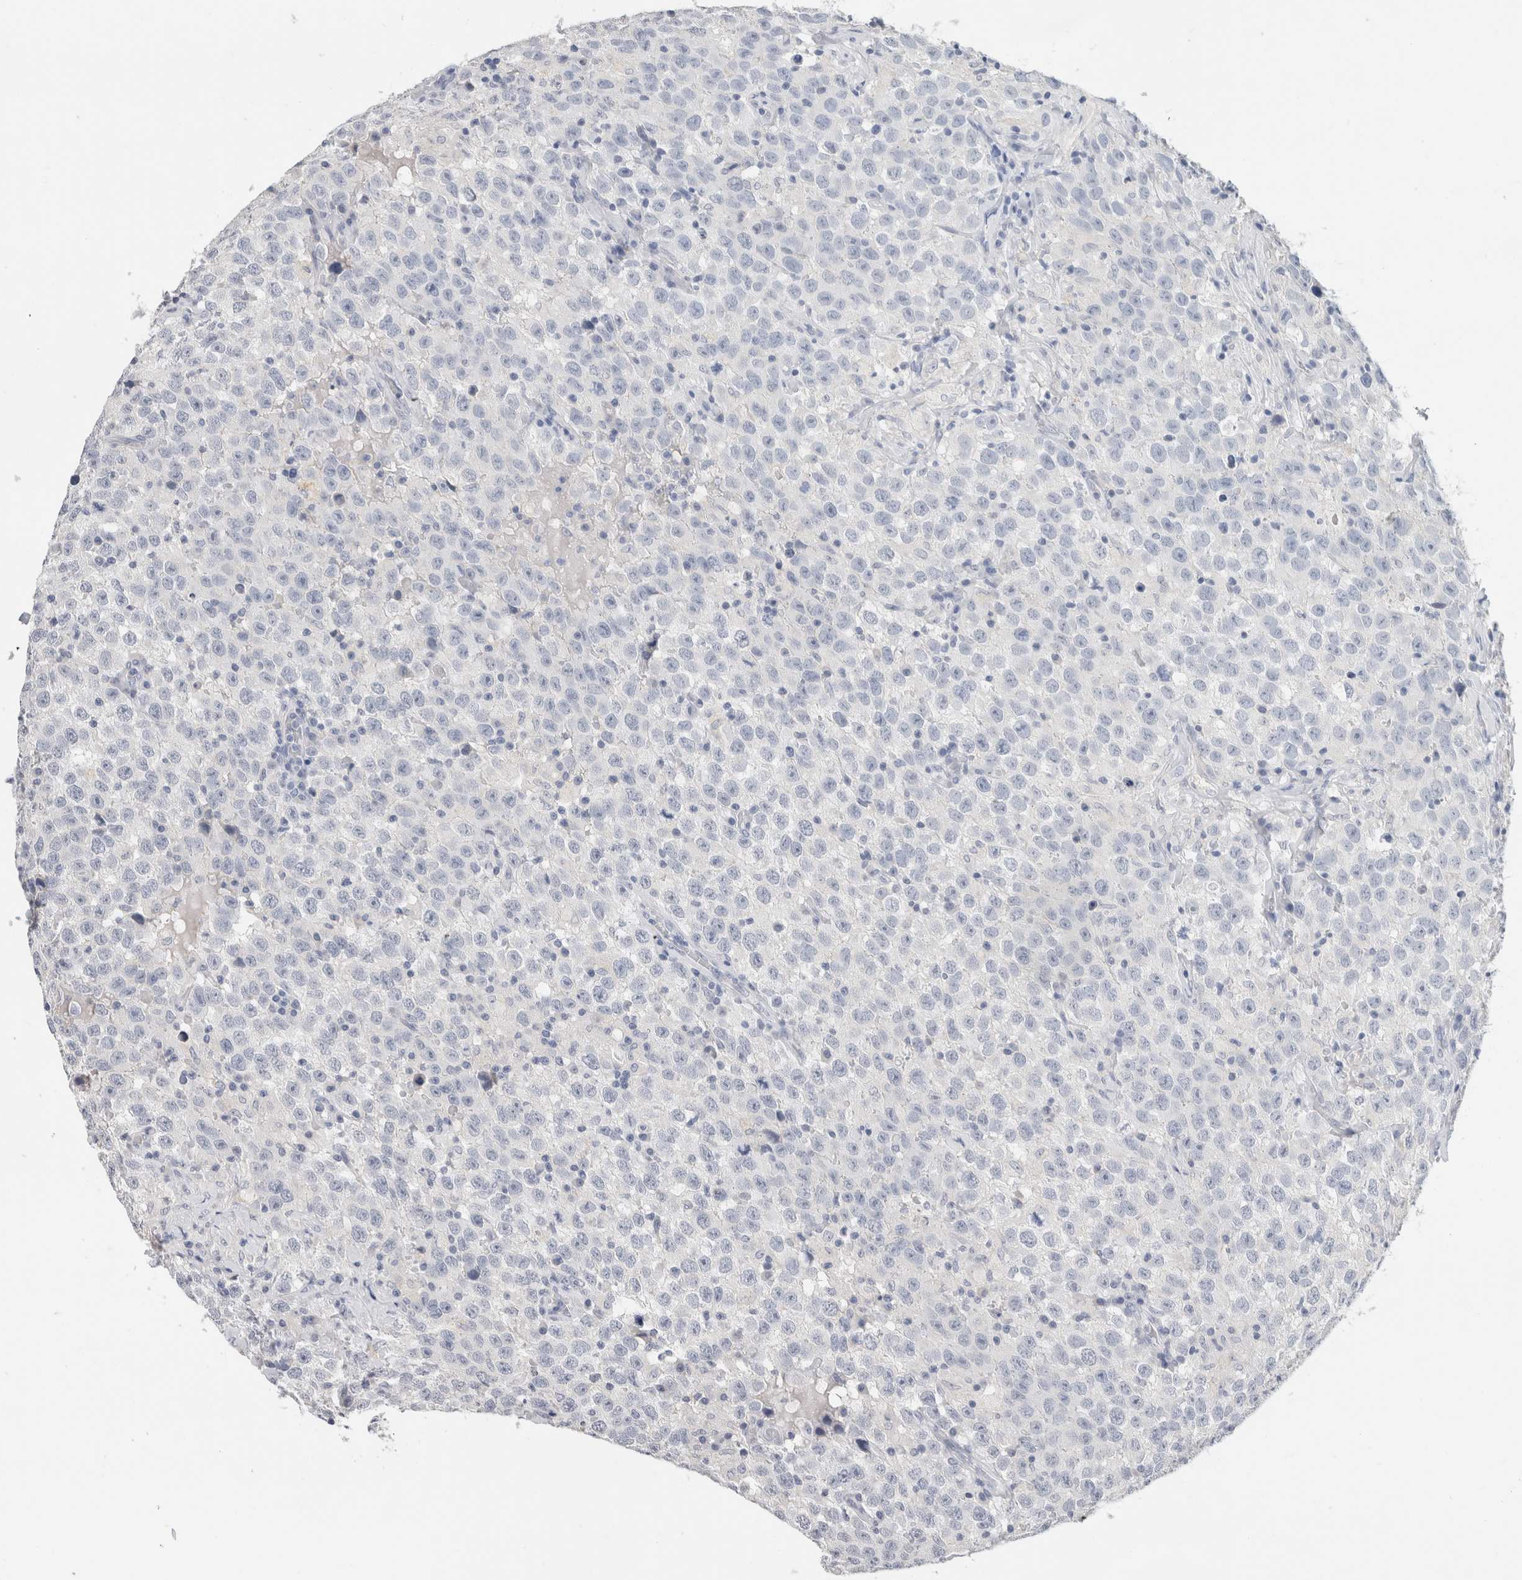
{"staining": {"intensity": "negative", "quantity": "none", "location": "none"}, "tissue": "testis cancer", "cell_type": "Tumor cells", "image_type": "cancer", "snomed": [{"axis": "morphology", "description": "Seminoma, NOS"}, {"axis": "topography", "description": "Testis"}], "caption": "DAB immunohistochemical staining of human testis seminoma demonstrates no significant staining in tumor cells.", "gene": "BCAN", "patient": {"sex": "male", "age": 41}}